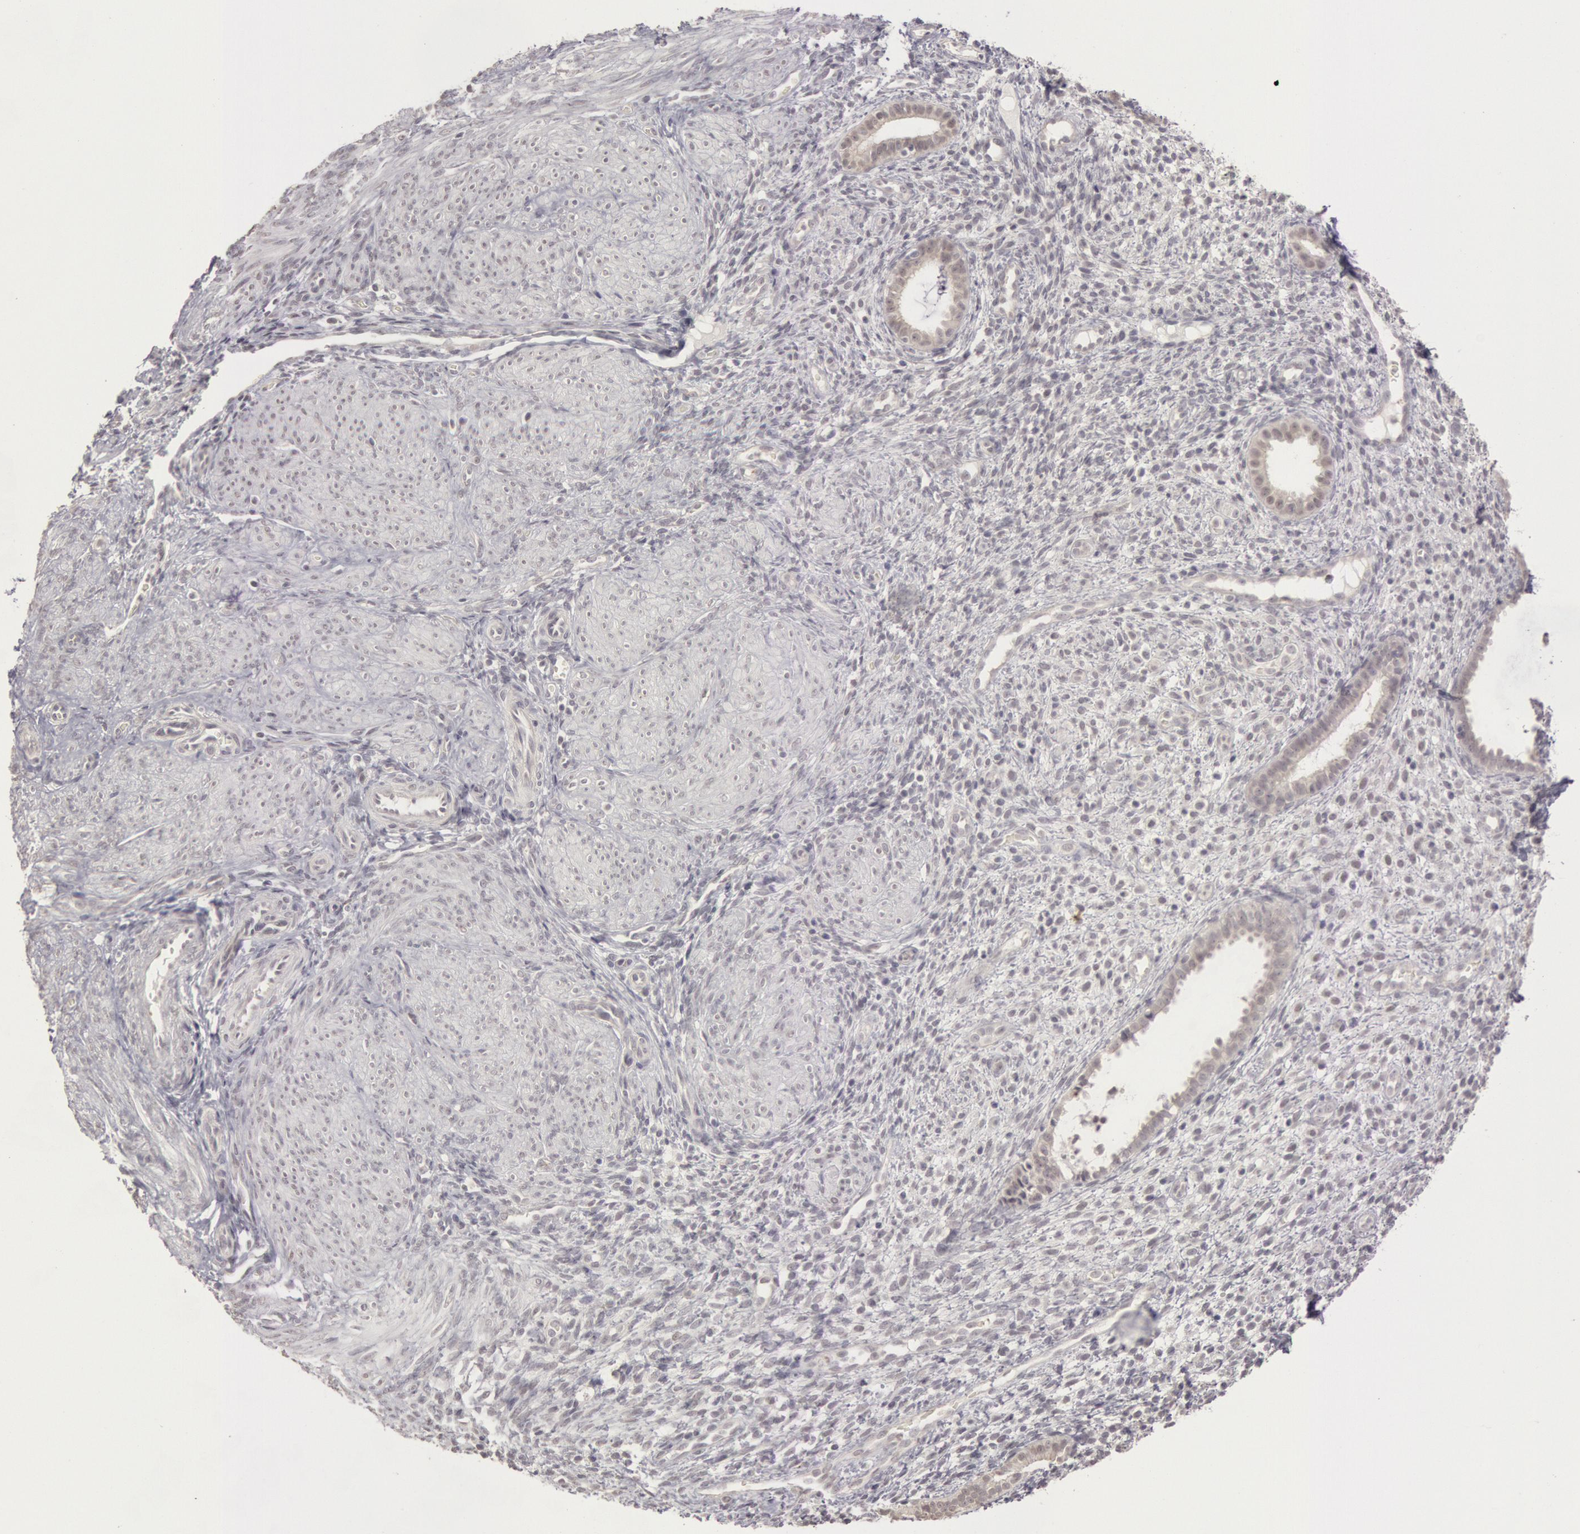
{"staining": {"intensity": "negative", "quantity": "none", "location": "none"}, "tissue": "endometrium", "cell_type": "Cells in endometrial stroma", "image_type": "normal", "snomed": [{"axis": "morphology", "description": "Normal tissue, NOS"}, {"axis": "topography", "description": "Endometrium"}], "caption": "DAB immunohistochemical staining of normal endometrium demonstrates no significant staining in cells in endometrial stroma.", "gene": "RIMBP3B", "patient": {"sex": "female", "age": 72}}